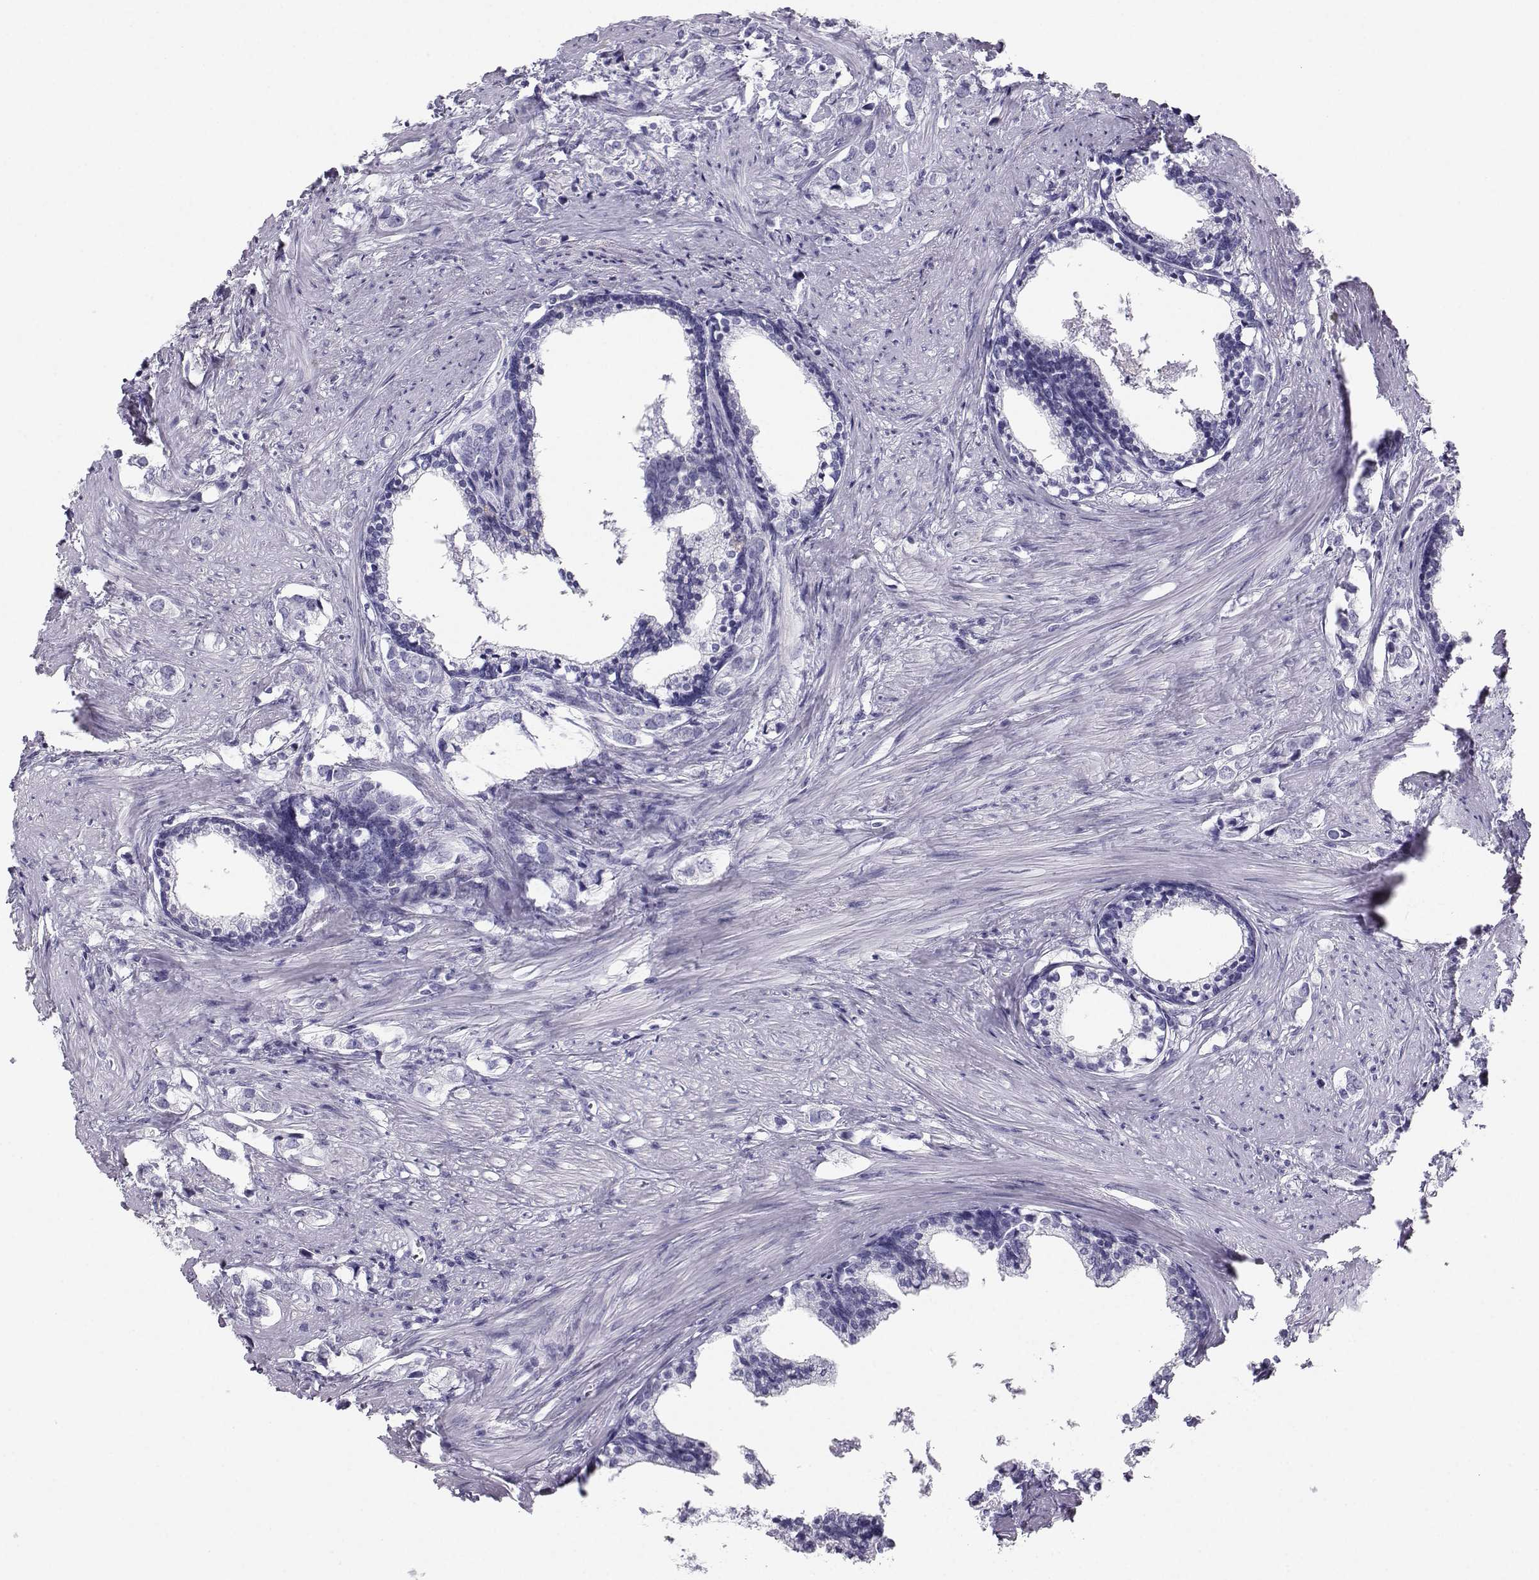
{"staining": {"intensity": "negative", "quantity": "none", "location": "none"}, "tissue": "prostate cancer", "cell_type": "Tumor cells", "image_type": "cancer", "snomed": [{"axis": "morphology", "description": "Adenocarcinoma, NOS"}, {"axis": "topography", "description": "Prostate and seminal vesicle, NOS"}], "caption": "Tumor cells are negative for brown protein staining in adenocarcinoma (prostate). (Immunohistochemistry, brightfield microscopy, high magnification).", "gene": "SST", "patient": {"sex": "male", "age": 63}}